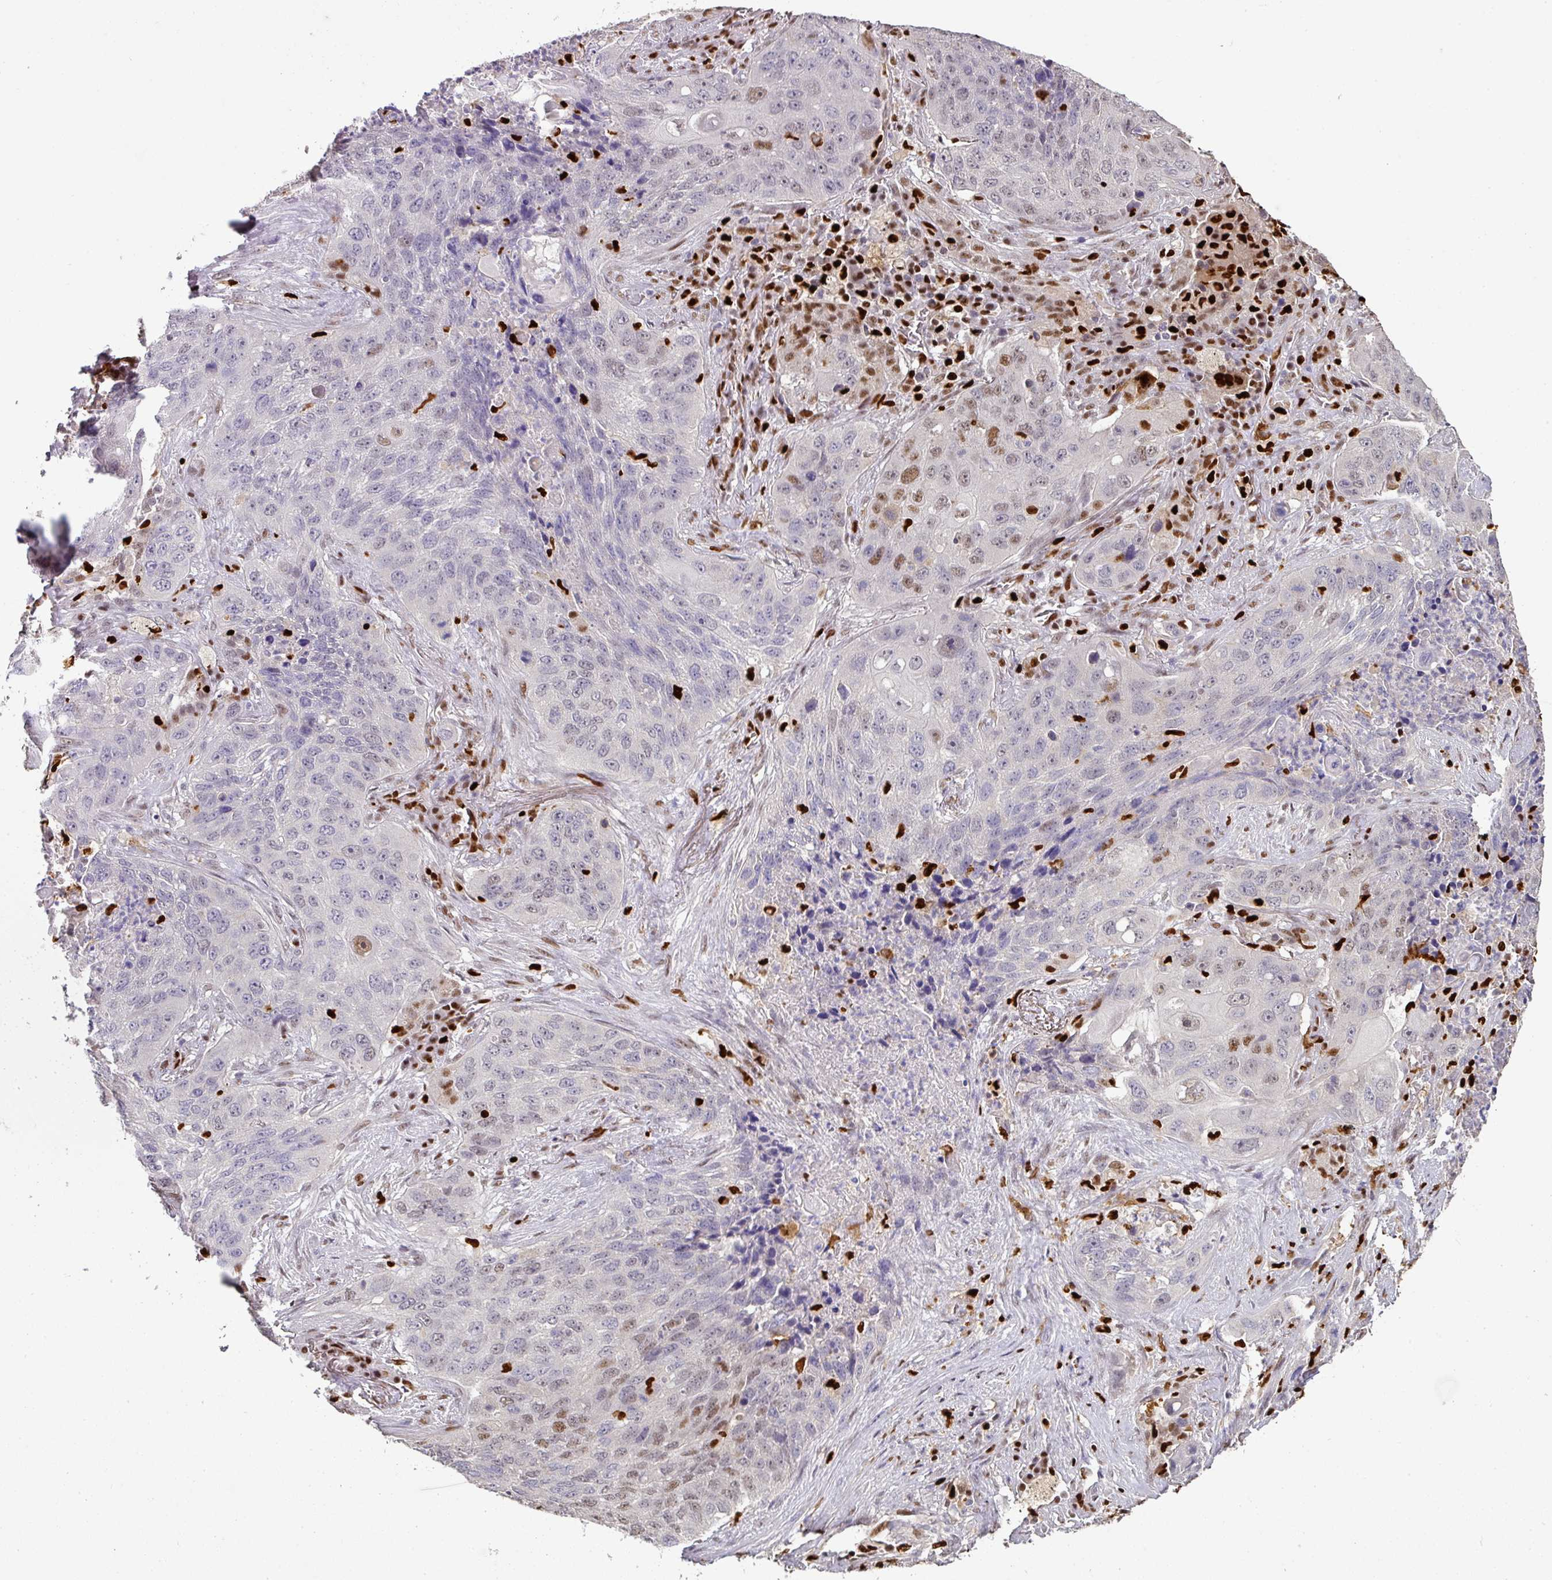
{"staining": {"intensity": "moderate", "quantity": "<25%", "location": "nuclear"}, "tissue": "lung cancer", "cell_type": "Tumor cells", "image_type": "cancer", "snomed": [{"axis": "morphology", "description": "Squamous cell carcinoma, NOS"}, {"axis": "topography", "description": "Lung"}], "caption": "This is an image of IHC staining of lung cancer, which shows moderate positivity in the nuclear of tumor cells.", "gene": "SAMHD1", "patient": {"sex": "female", "age": 63}}